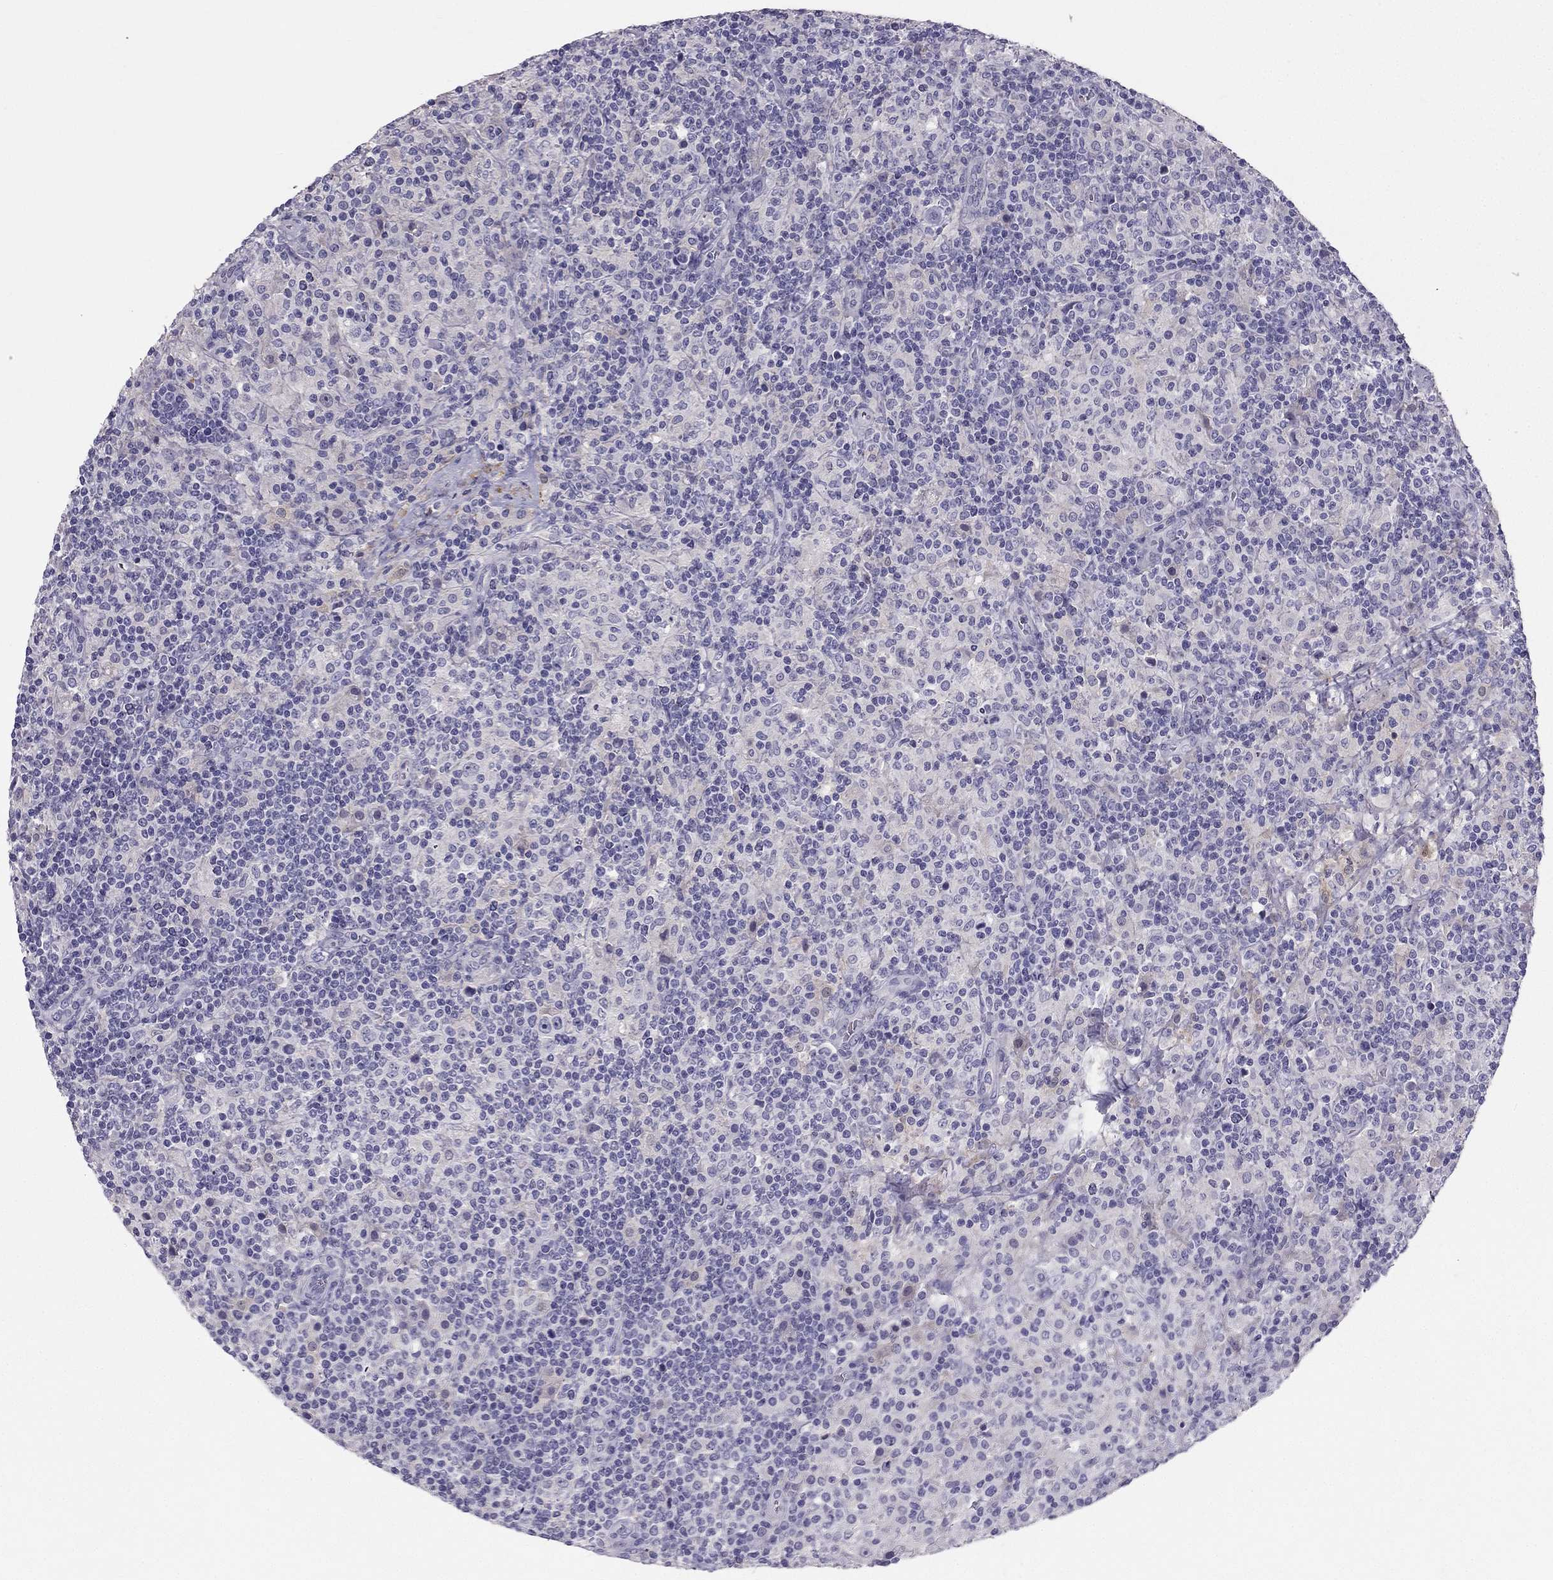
{"staining": {"intensity": "negative", "quantity": "none", "location": "none"}, "tissue": "lymphoma", "cell_type": "Tumor cells", "image_type": "cancer", "snomed": [{"axis": "morphology", "description": "Hodgkin's disease, NOS"}, {"axis": "topography", "description": "Lymph node"}], "caption": "High power microscopy micrograph of an immunohistochemistry (IHC) image of Hodgkin's disease, revealing no significant positivity in tumor cells.", "gene": "LMTK3", "patient": {"sex": "male", "age": 70}}